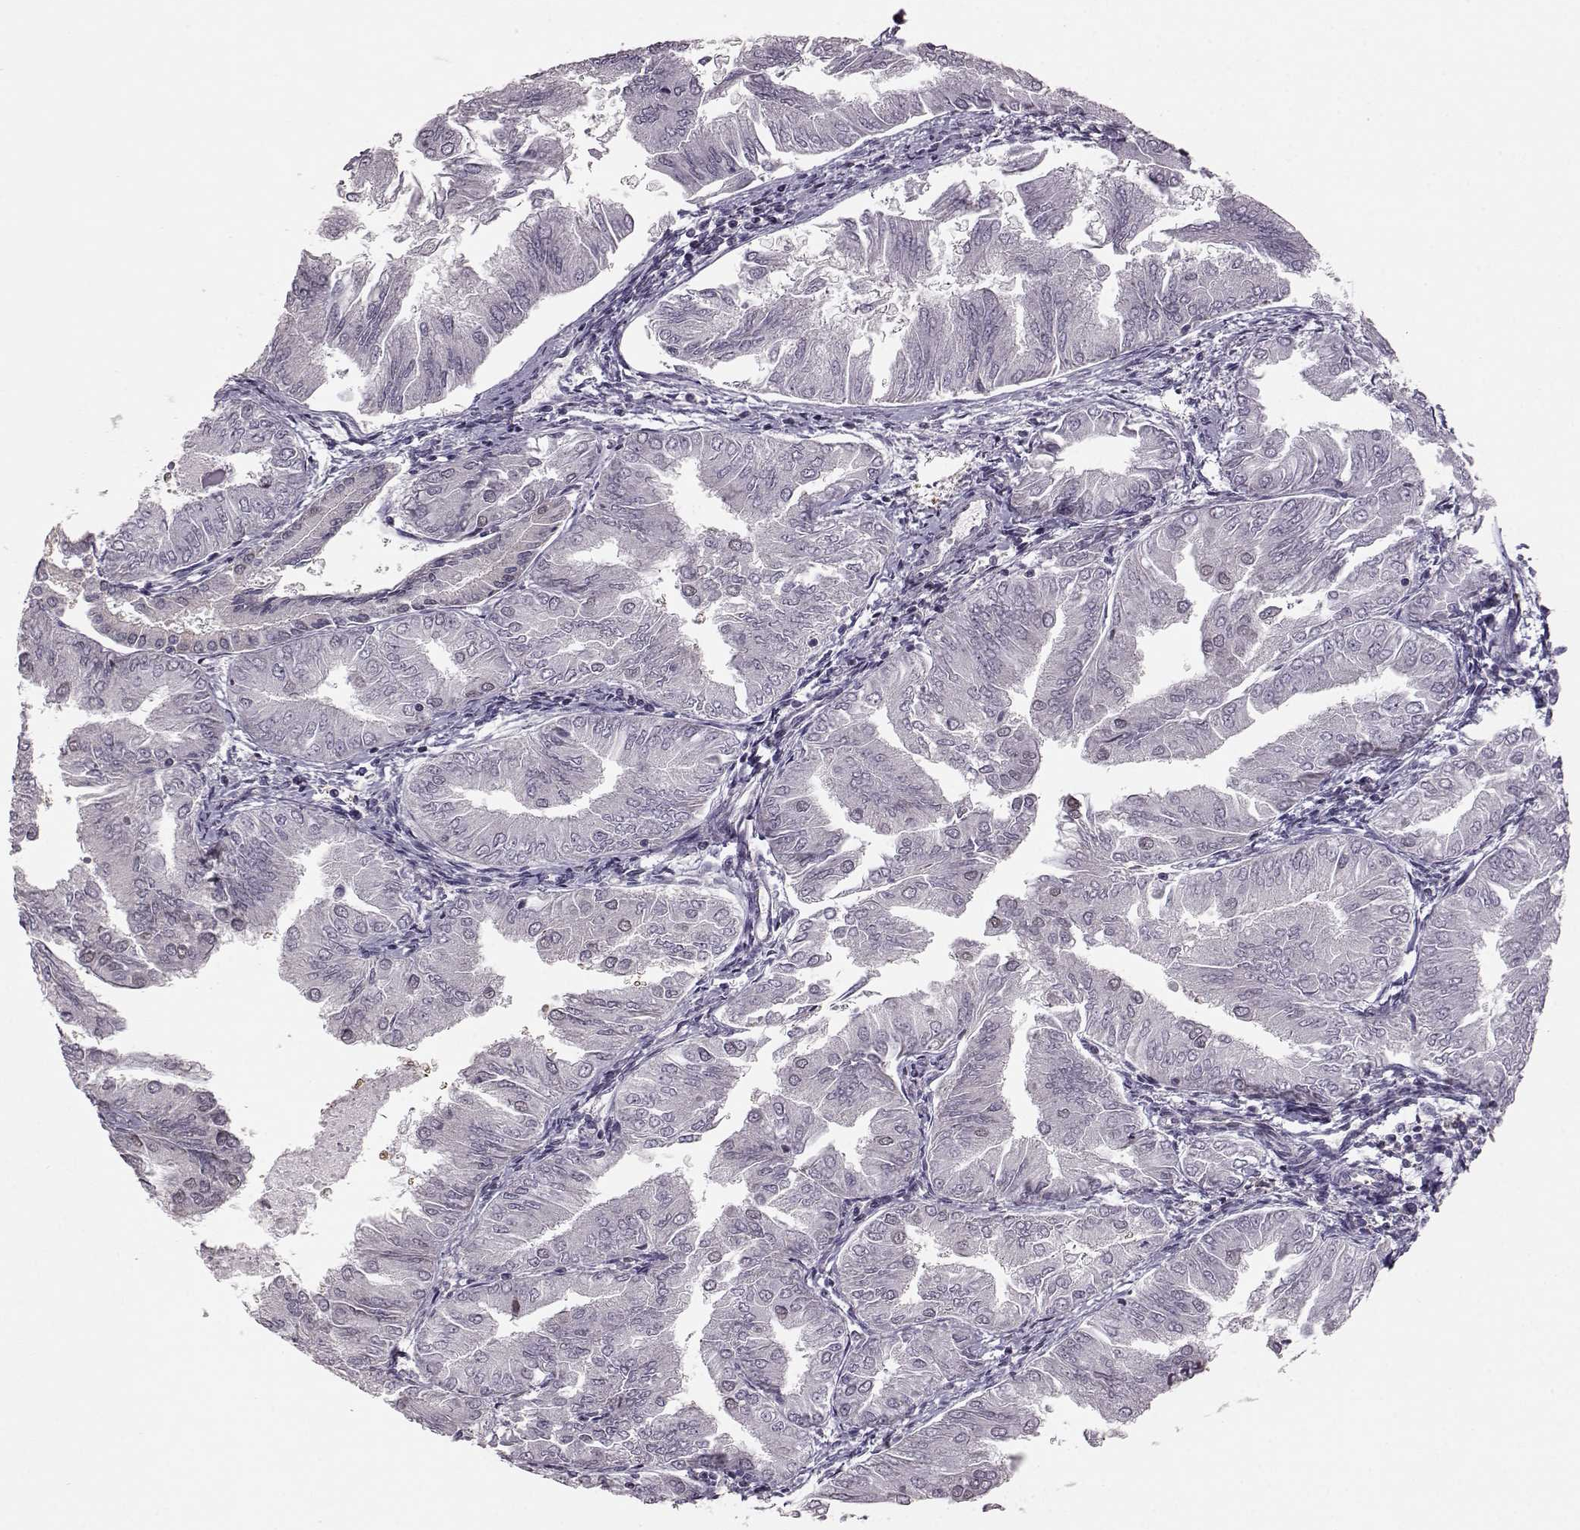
{"staining": {"intensity": "weak", "quantity": "<25%", "location": "nuclear"}, "tissue": "endometrial cancer", "cell_type": "Tumor cells", "image_type": "cancer", "snomed": [{"axis": "morphology", "description": "Adenocarcinoma, NOS"}, {"axis": "topography", "description": "Endometrium"}], "caption": "A histopathology image of human endometrial cancer (adenocarcinoma) is negative for staining in tumor cells.", "gene": "KLF6", "patient": {"sex": "female", "age": 53}}